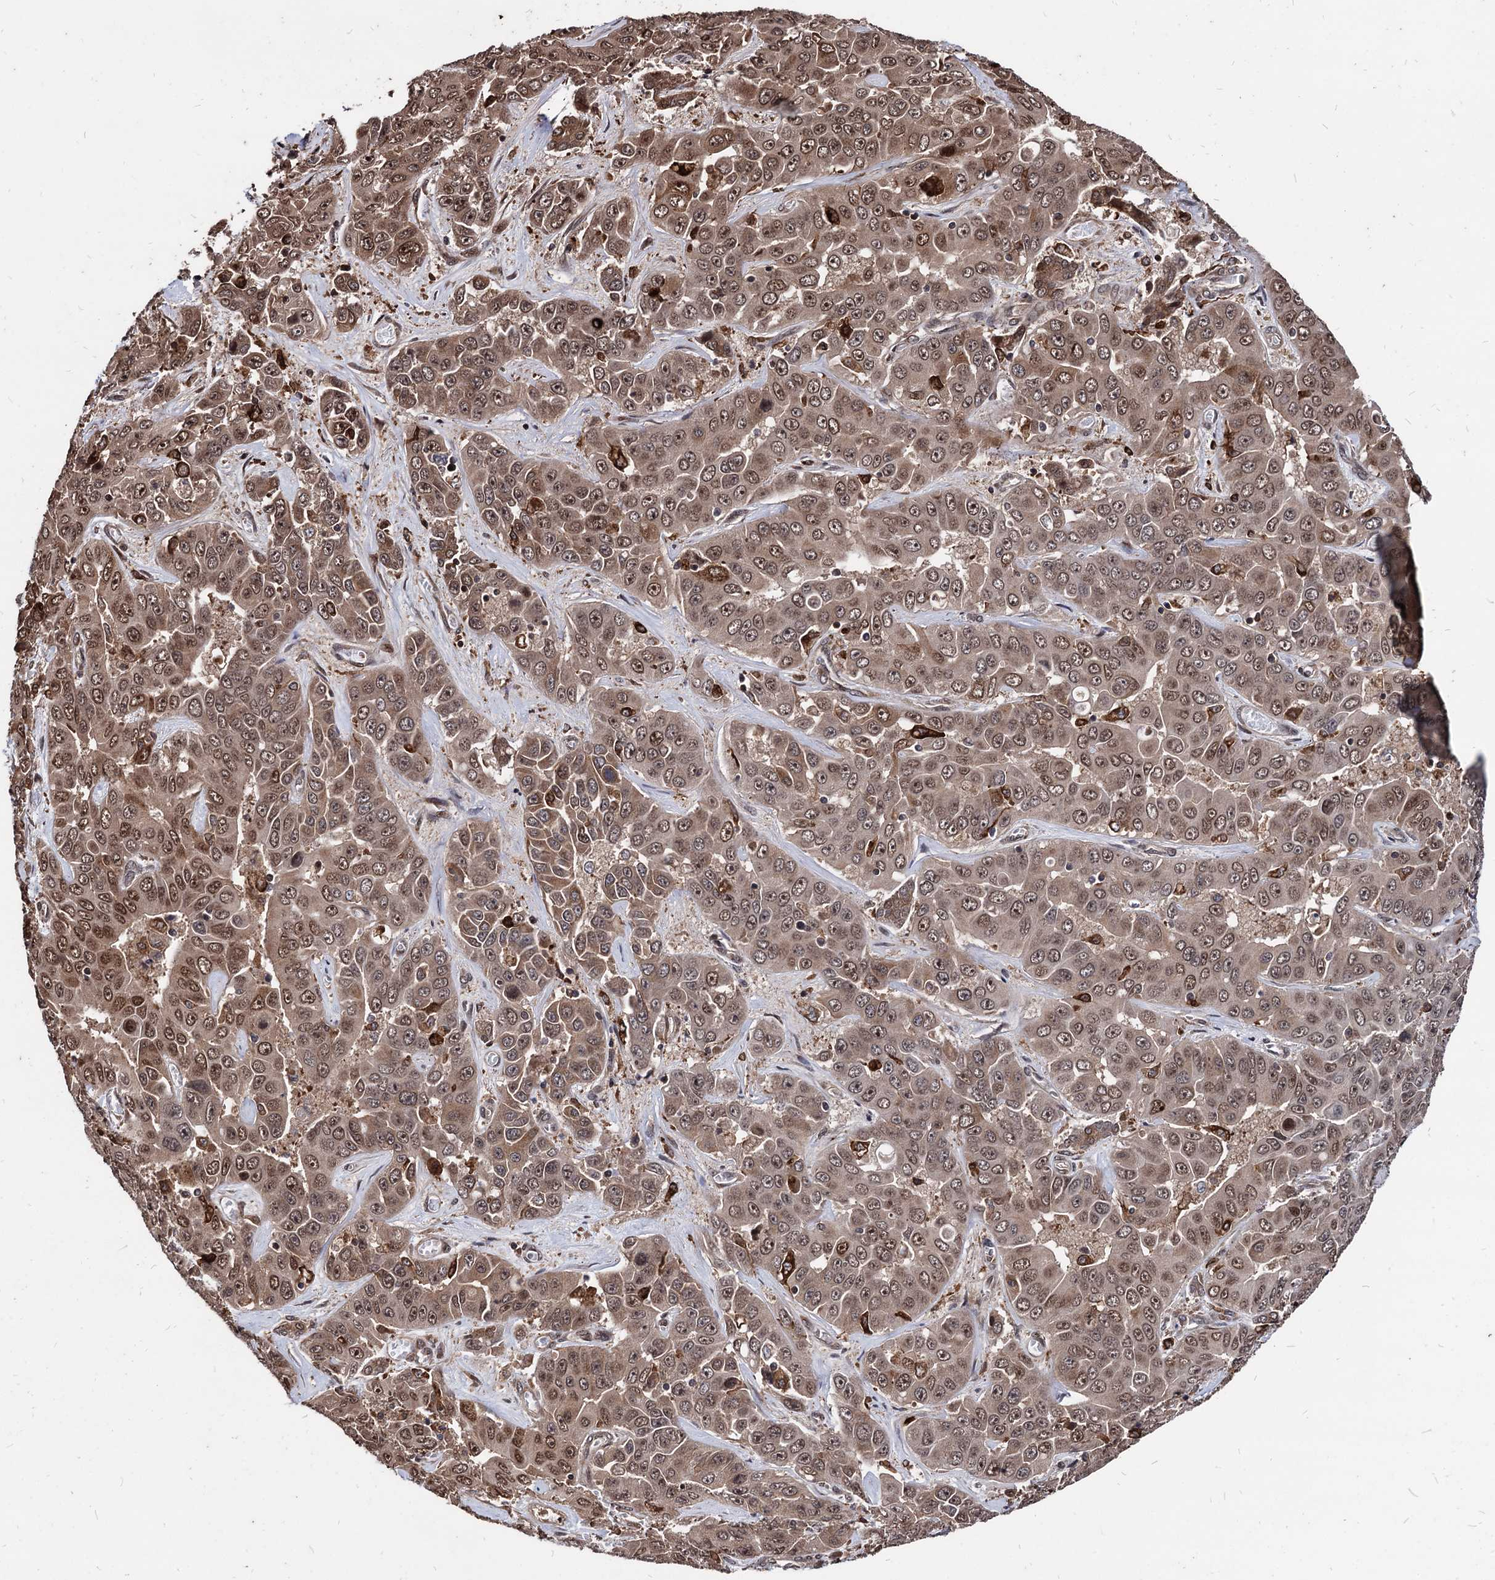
{"staining": {"intensity": "moderate", "quantity": ">75%", "location": "cytoplasmic/membranous,nuclear"}, "tissue": "liver cancer", "cell_type": "Tumor cells", "image_type": "cancer", "snomed": [{"axis": "morphology", "description": "Cholangiocarcinoma"}, {"axis": "topography", "description": "Liver"}], "caption": "This micrograph demonstrates immunohistochemistry (IHC) staining of cholangiocarcinoma (liver), with medium moderate cytoplasmic/membranous and nuclear staining in approximately >75% of tumor cells.", "gene": "ANKRD12", "patient": {"sex": "female", "age": 52}}